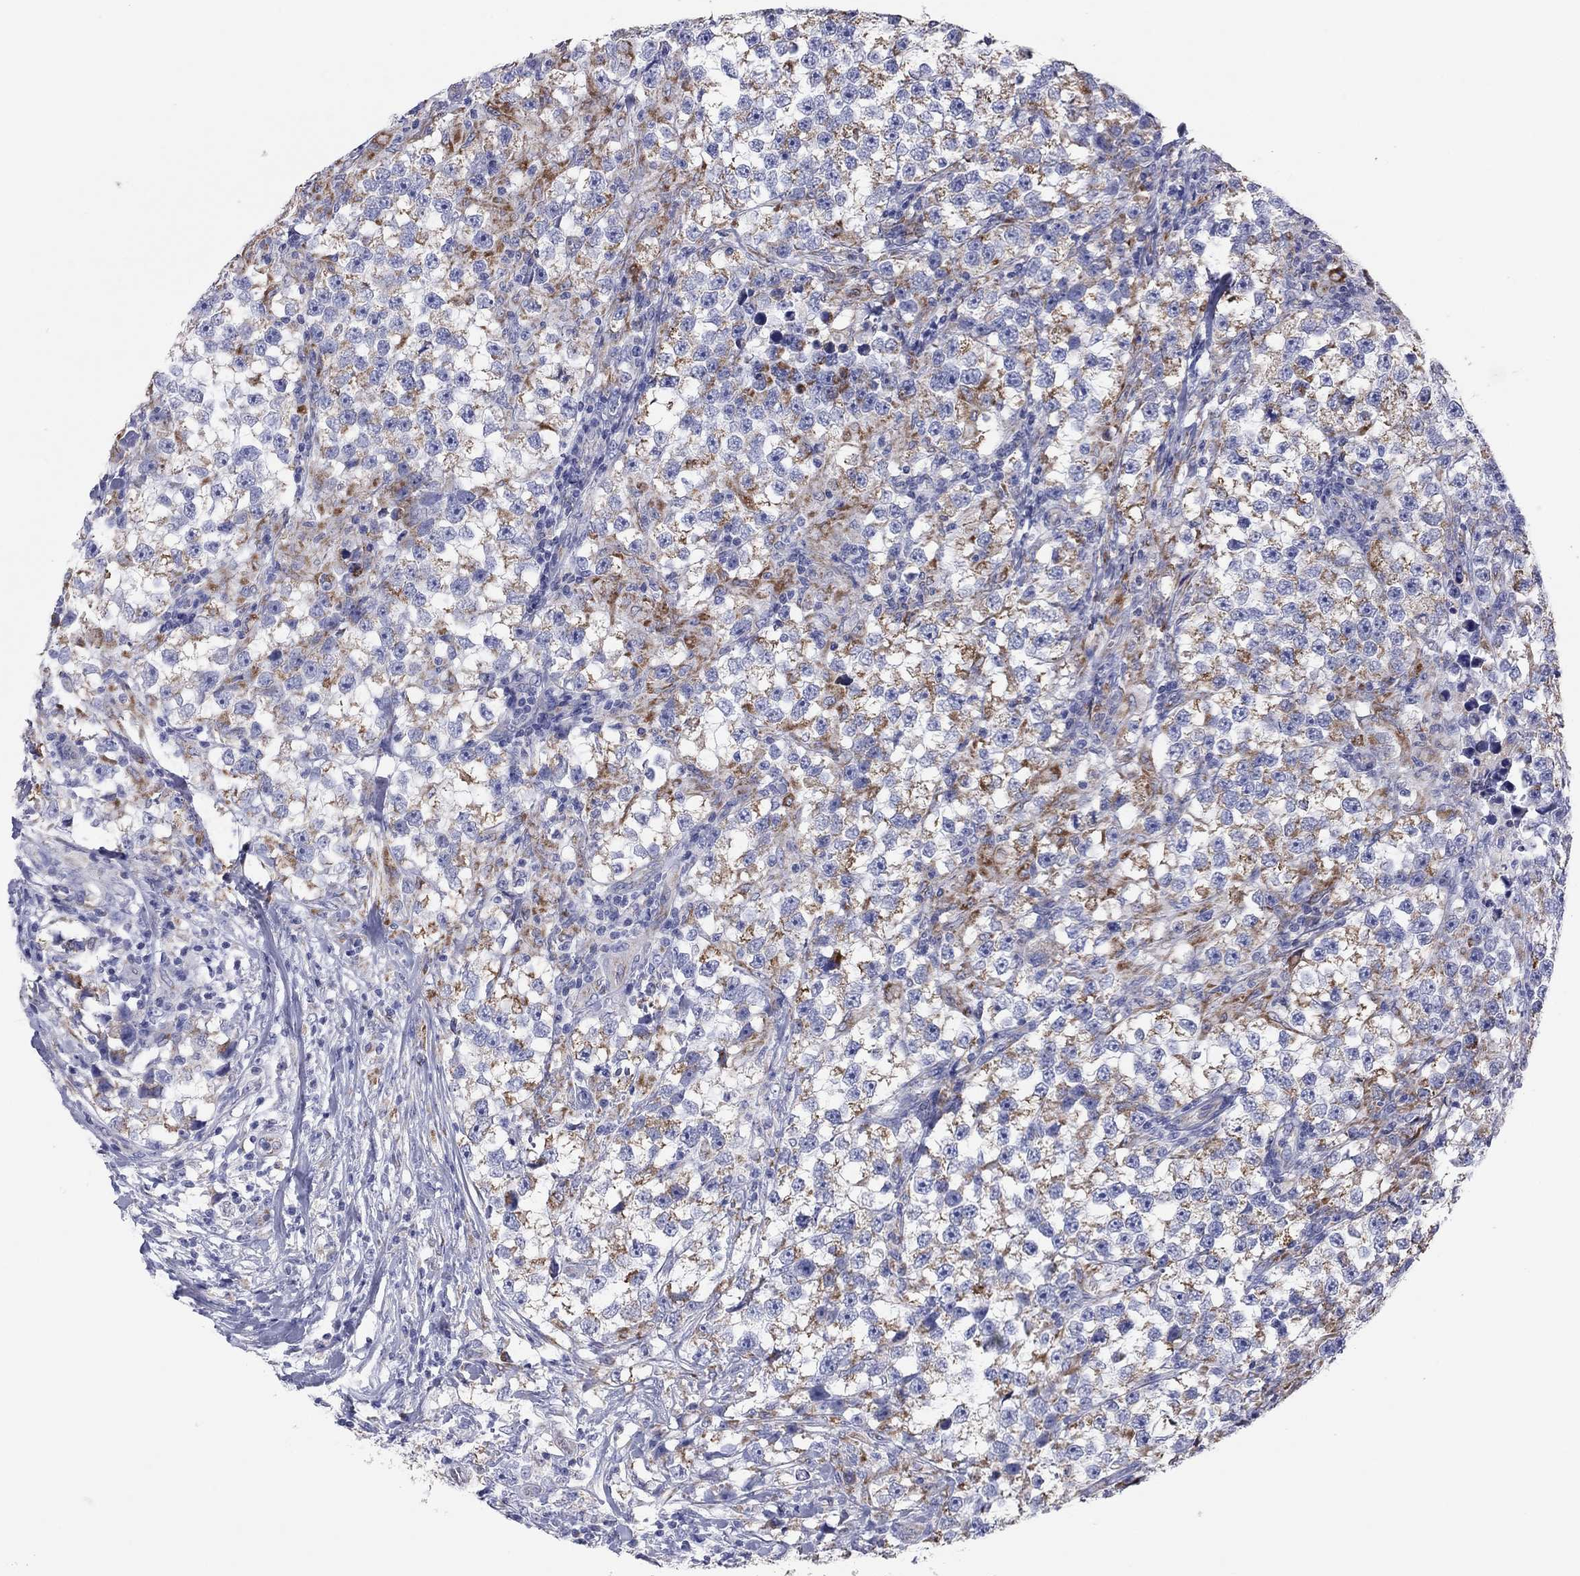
{"staining": {"intensity": "strong", "quantity": "25%-75%", "location": "cytoplasmic/membranous"}, "tissue": "testis cancer", "cell_type": "Tumor cells", "image_type": "cancer", "snomed": [{"axis": "morphology", "description": "Seminoma, NOS"}, {"axis": "topography", "description": "Testis"}], "caption": "Immunohistochemical staining of human seminoma (testis) reveals strong cytoplasmic/membranous protein expression in about 25%-75% of tumor cells.", "gene": "MGST3", "patient": {"sex": "male", "age": 46}}